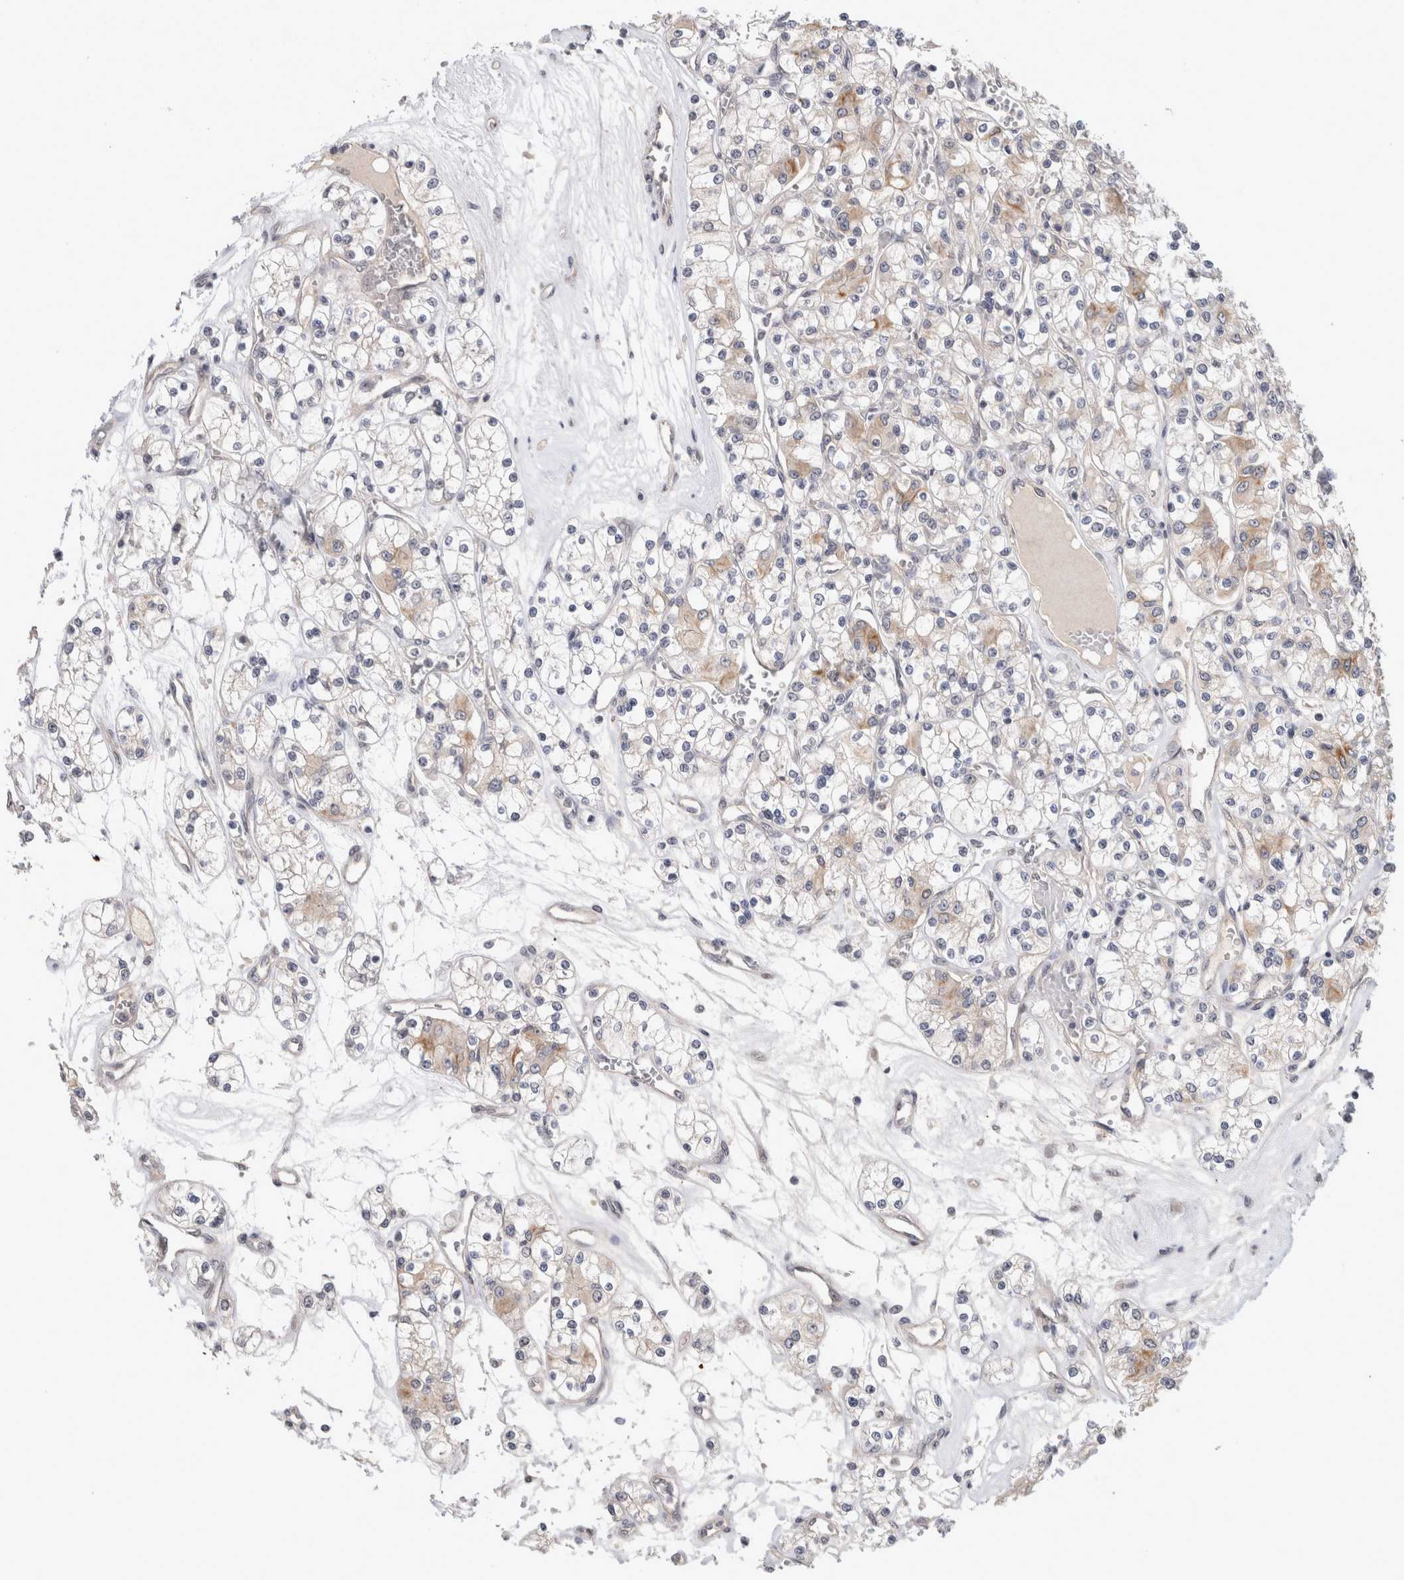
{"staining": {"intensity": "weak", "quantity": "<25%", "location": "cytoplasmic/membranous"}, "tissue": "renal cancer", "cell_type": "Tumor cells", "image_type": "cancer", "snomed": [{"axis": "morphology", "description": "Adenocarcinoma, NOS"}, {"axis": "topography", "description": "Kidney"}], "caption": "High magnification brightfield microscopy of renal cancer stained with DAB (3,3'-diaminobenzidine) (brown) and counterstained with hematoxylin (blue): tumor cells show no significant positivity.", "gene": "CRISPLD1", "patient": {"sex": "female", "age": 59}}